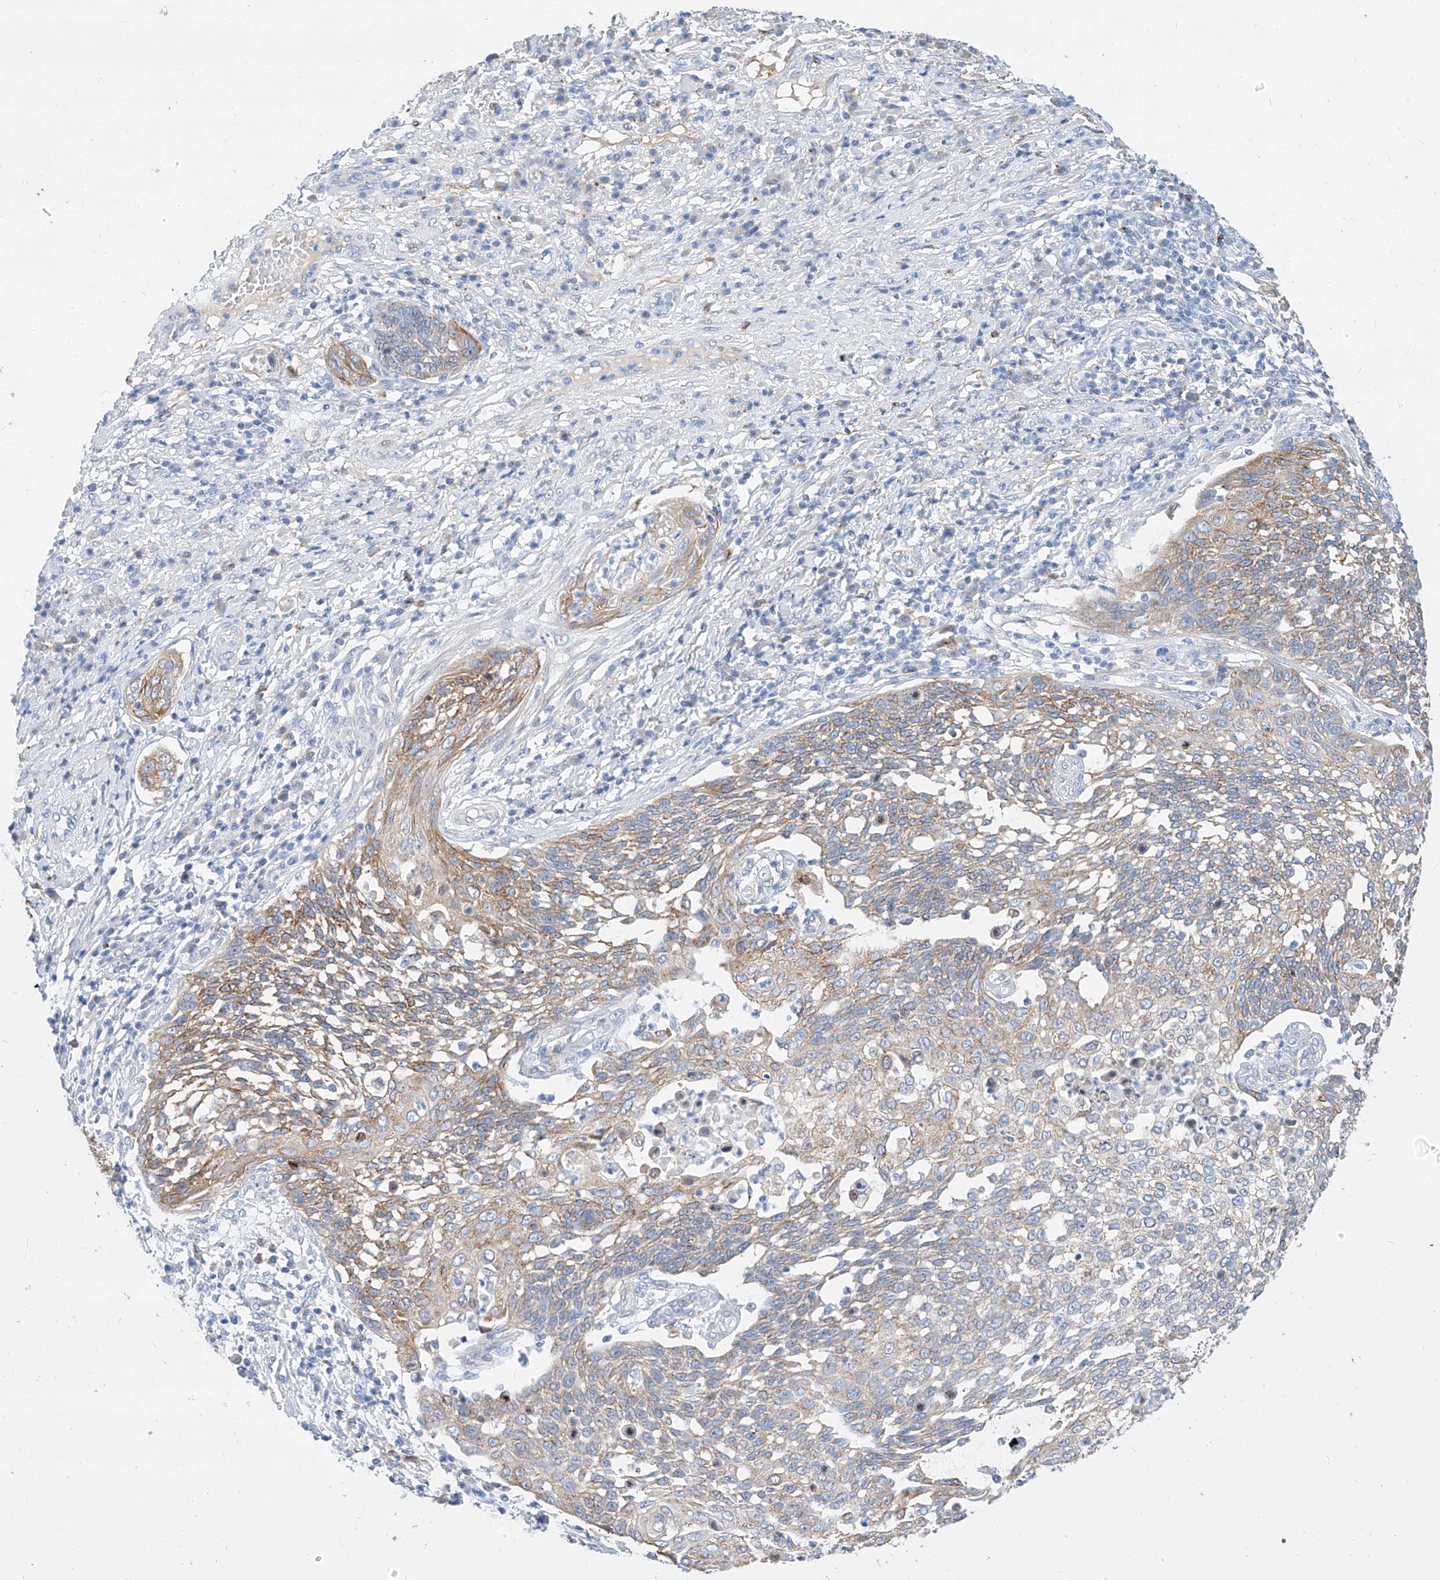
{"staining": {"intensity": "weak", "quantity": ">75%", "location": "cytoplasmic/membranous"}, "tissue": "cervical cancer", "cell_type": "Tumor cells", "image_type": "cancer", "snomed": [{"axis": "morphology", "description": "Squamous cell carcinoma, NOS"}, {"axis": "topography", "description": "Cervix"}], "caption": "Tumor cells show low levels of weak cytoplasmic/membranous positivity in approximately >75% of cells in human cervical squamous cell carcinoma.", "gene": "MAP7", "patient": {"sex": "female", "age": 34}}